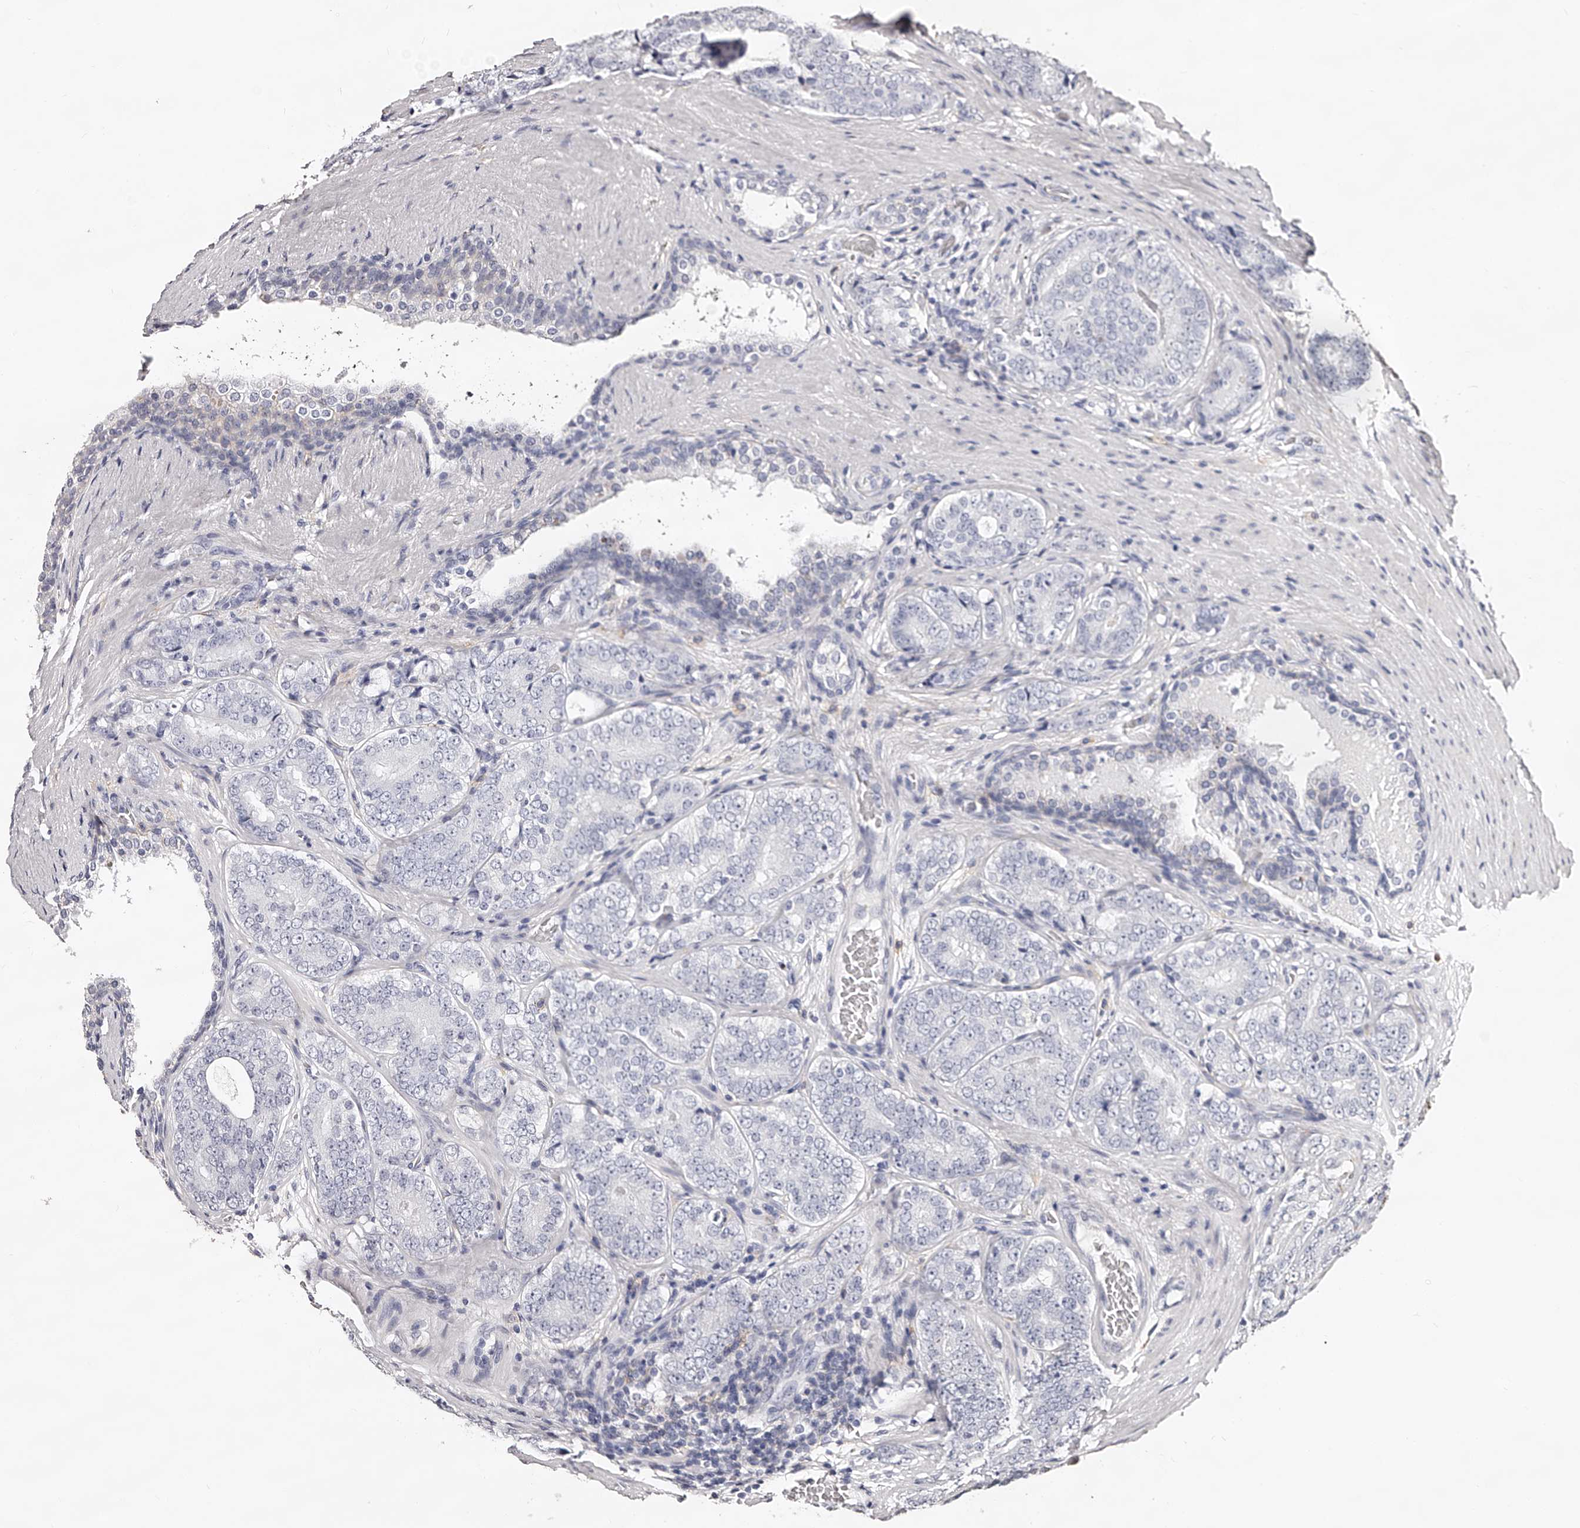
{"staining": {"intensity": "negative", "quantity": "none", "location": "none"}, "tissue": "prostate cancer", "cell_type": "Tumor cells", "image_type": "cancer", "snomed": [{"axis": "morphology", "description": "Adenocarcinoma, High grade"}, {"axis": "topography", "description": "Prostate"}], "caption": "A photomicrograph of human prostate cancer (adenocarcinoma (high-grade)) is negative for staining in tumor cells.", "gene": "CD82", "patient": {"sex": "male", "age": 56}}